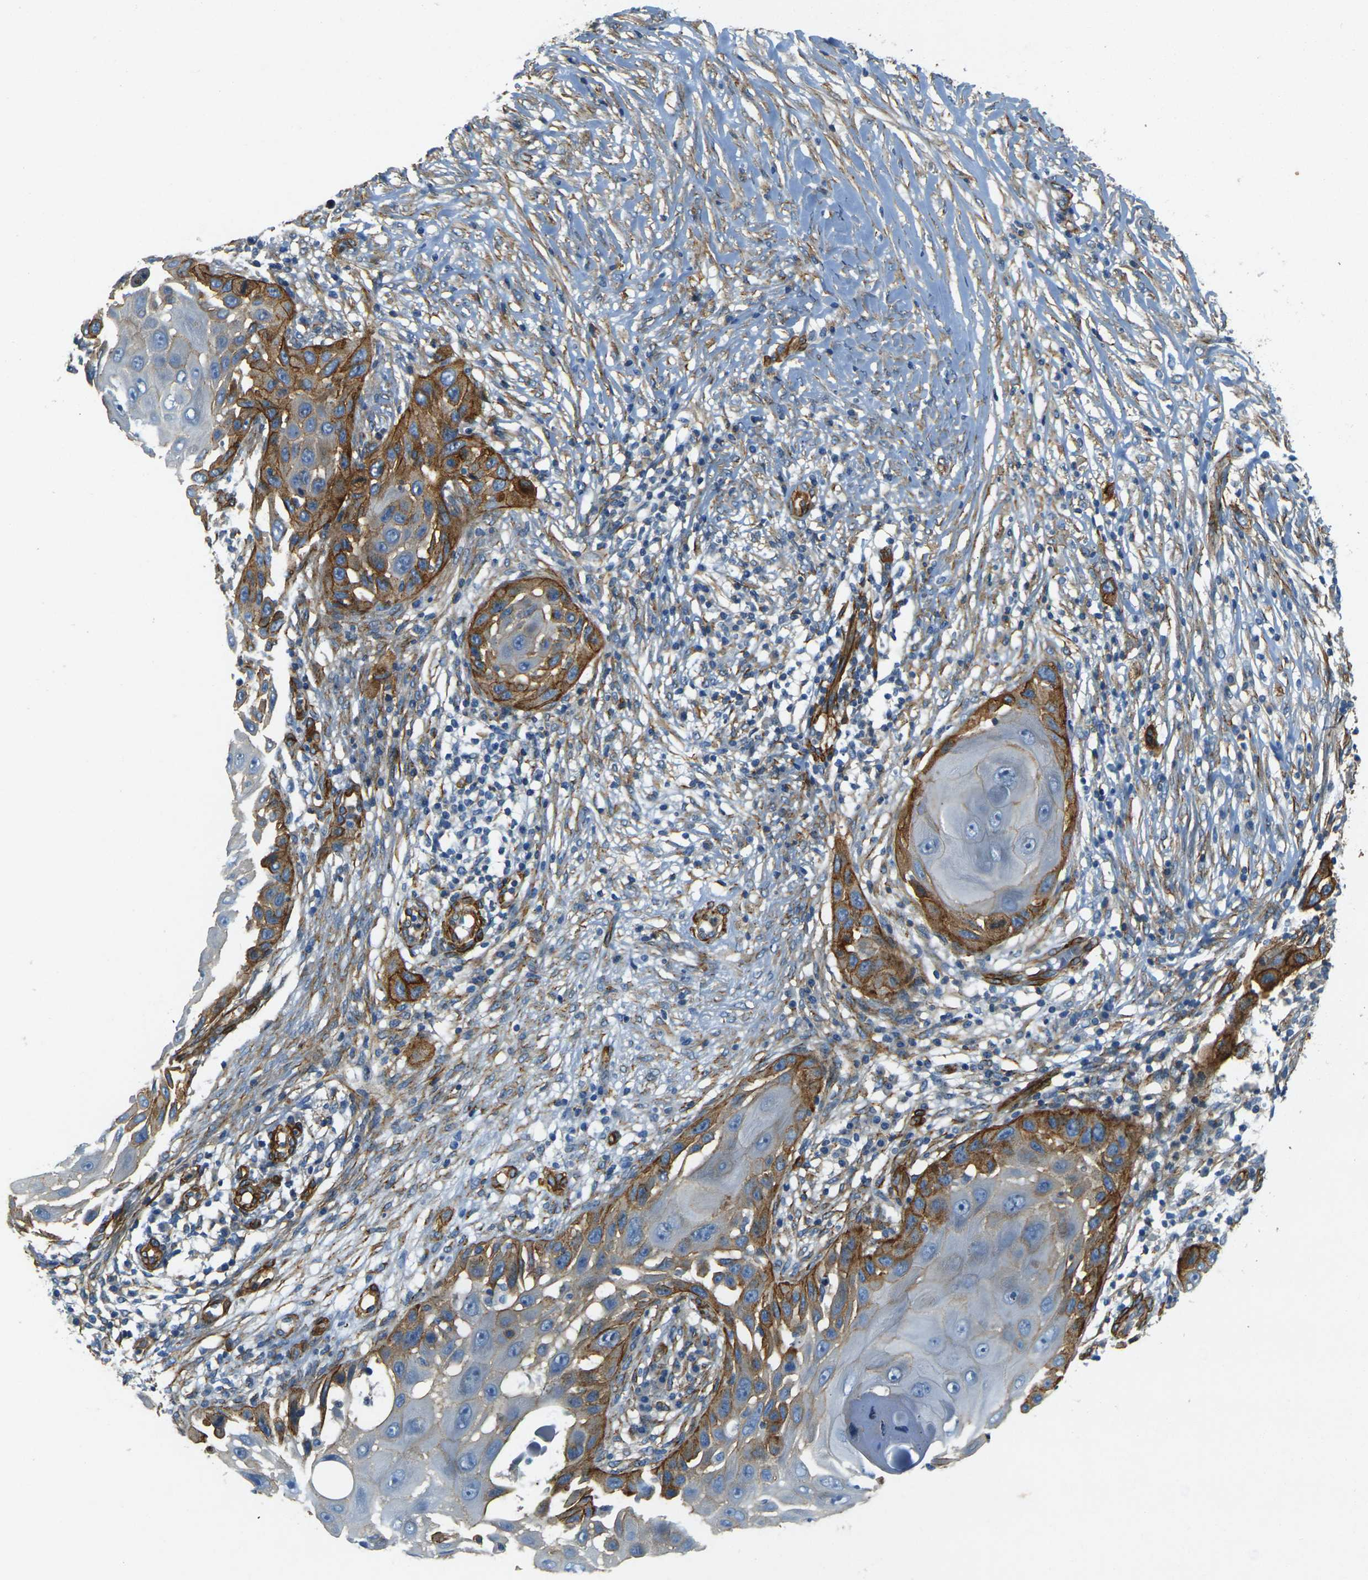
{"staining": {"intensity": "moderate", "quantity": "25%-75%", "location": "cytoplasmic/membranous"}, "tissue": "skin cancer", "cell_type": "Tumor cells", "image_type": "cancer", "snomed": [{"axis": "morphology", "description": "Squamous cell carcinoma, NOS"}, {"axis": "topography", "description": "Skin"}], "caption": "IHC photomicrograph of squamous cell carcinoma (skin) stained for a protein (brown), which reveals medium levels of moderate cytoplasmic/membranous staining in approximately 25%-75% of tumor cells.", "gene": "EPHA7", "patient": {"sex": "female", "age": 44}}